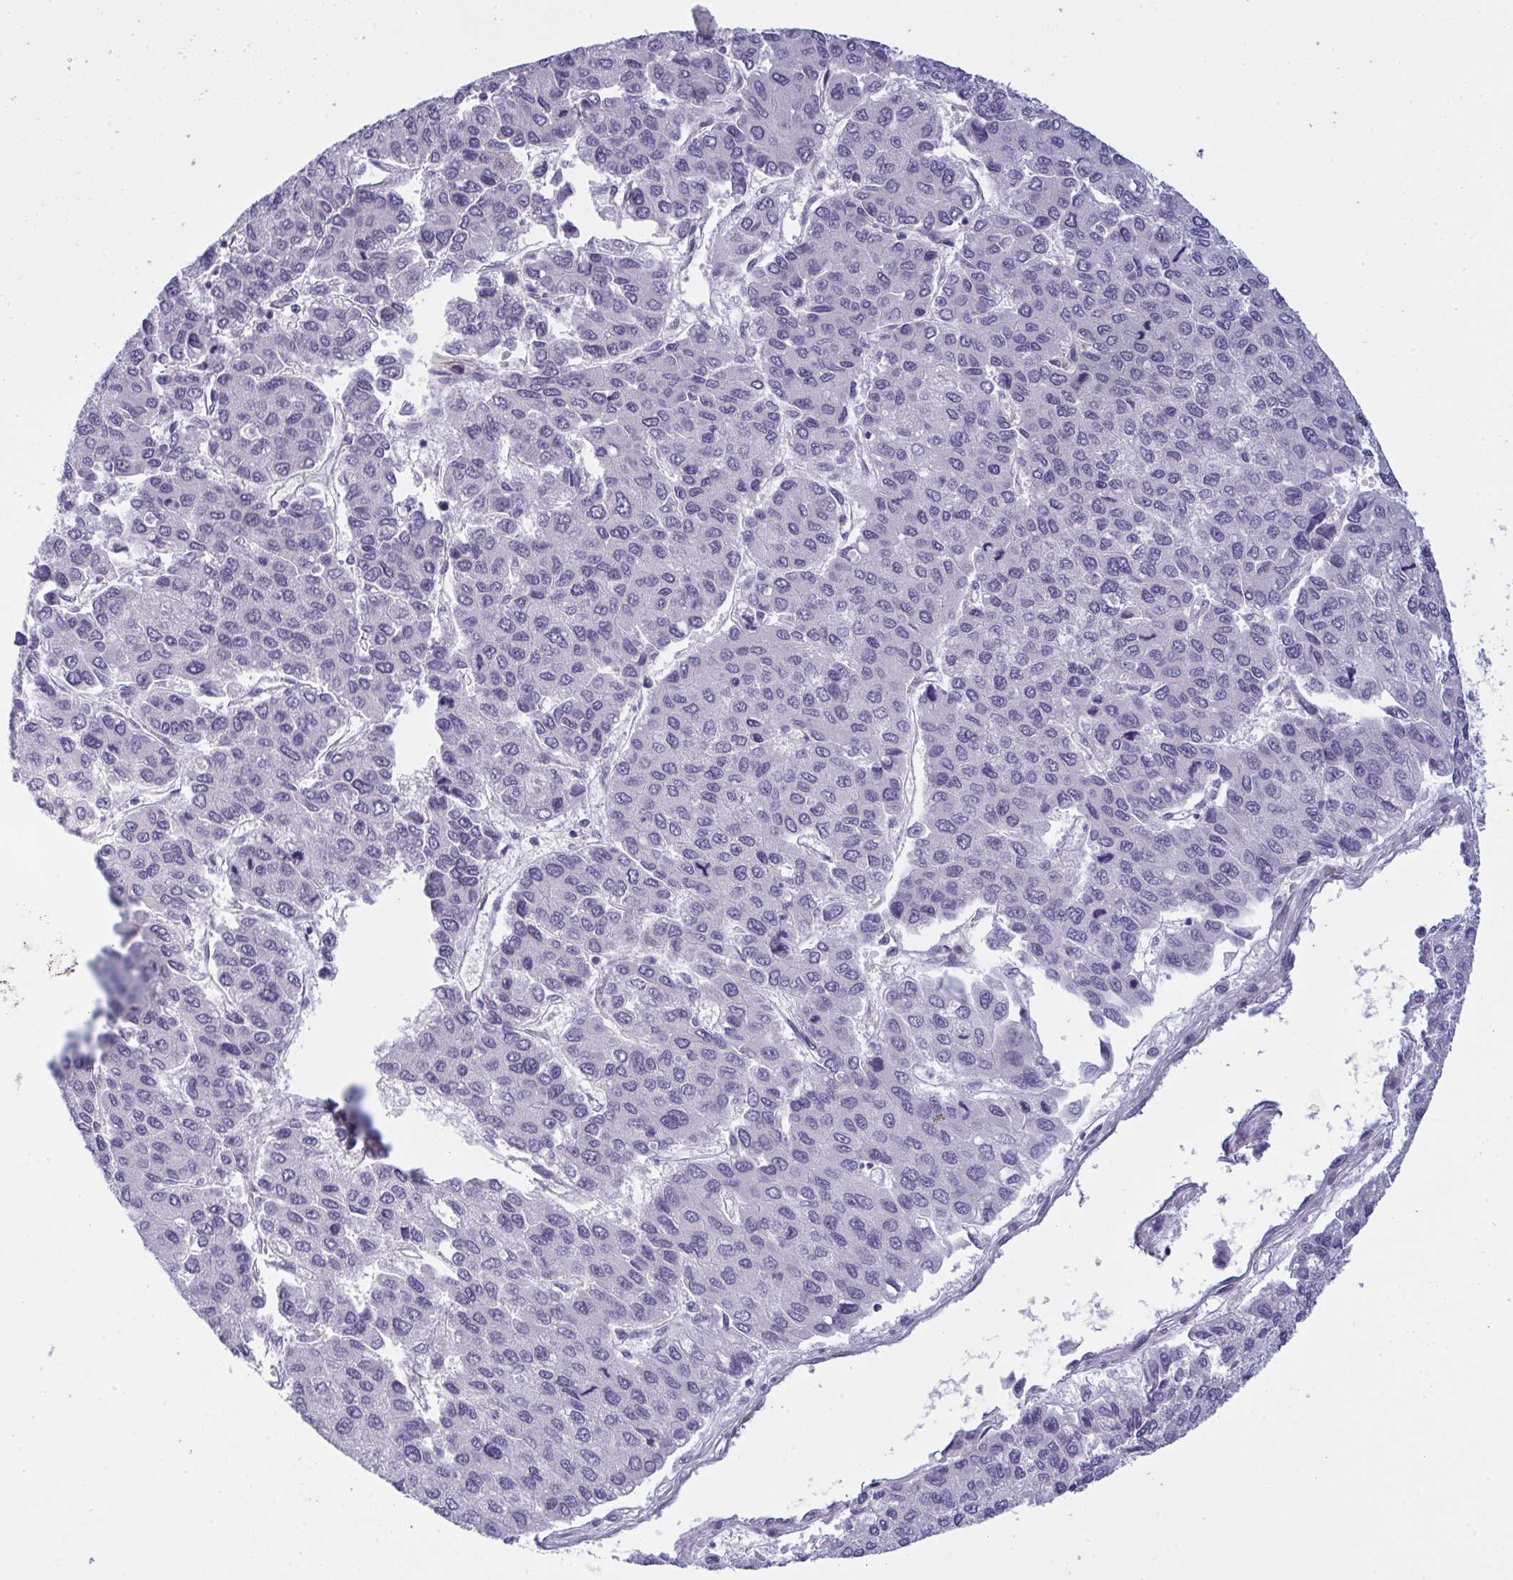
{"staining": {"intensity": "negative", "quantity": "none", "location": "none"}, "tissue": "liver cancer", "cell_type": "Tumor cells", "image_type": "cancer", "snomed": [{"axis": "morphology", "description": "Carcinoma, Hepatocellular, NOS"}, {"axis": "topography", "description": "Liver"}], "caption": "A histopathology image of human liver hepatocellular carcinoma is negative for staining in tumor cells.", "gene": "DCBLD1", "patient": {"sex": "female", "age": 66}}